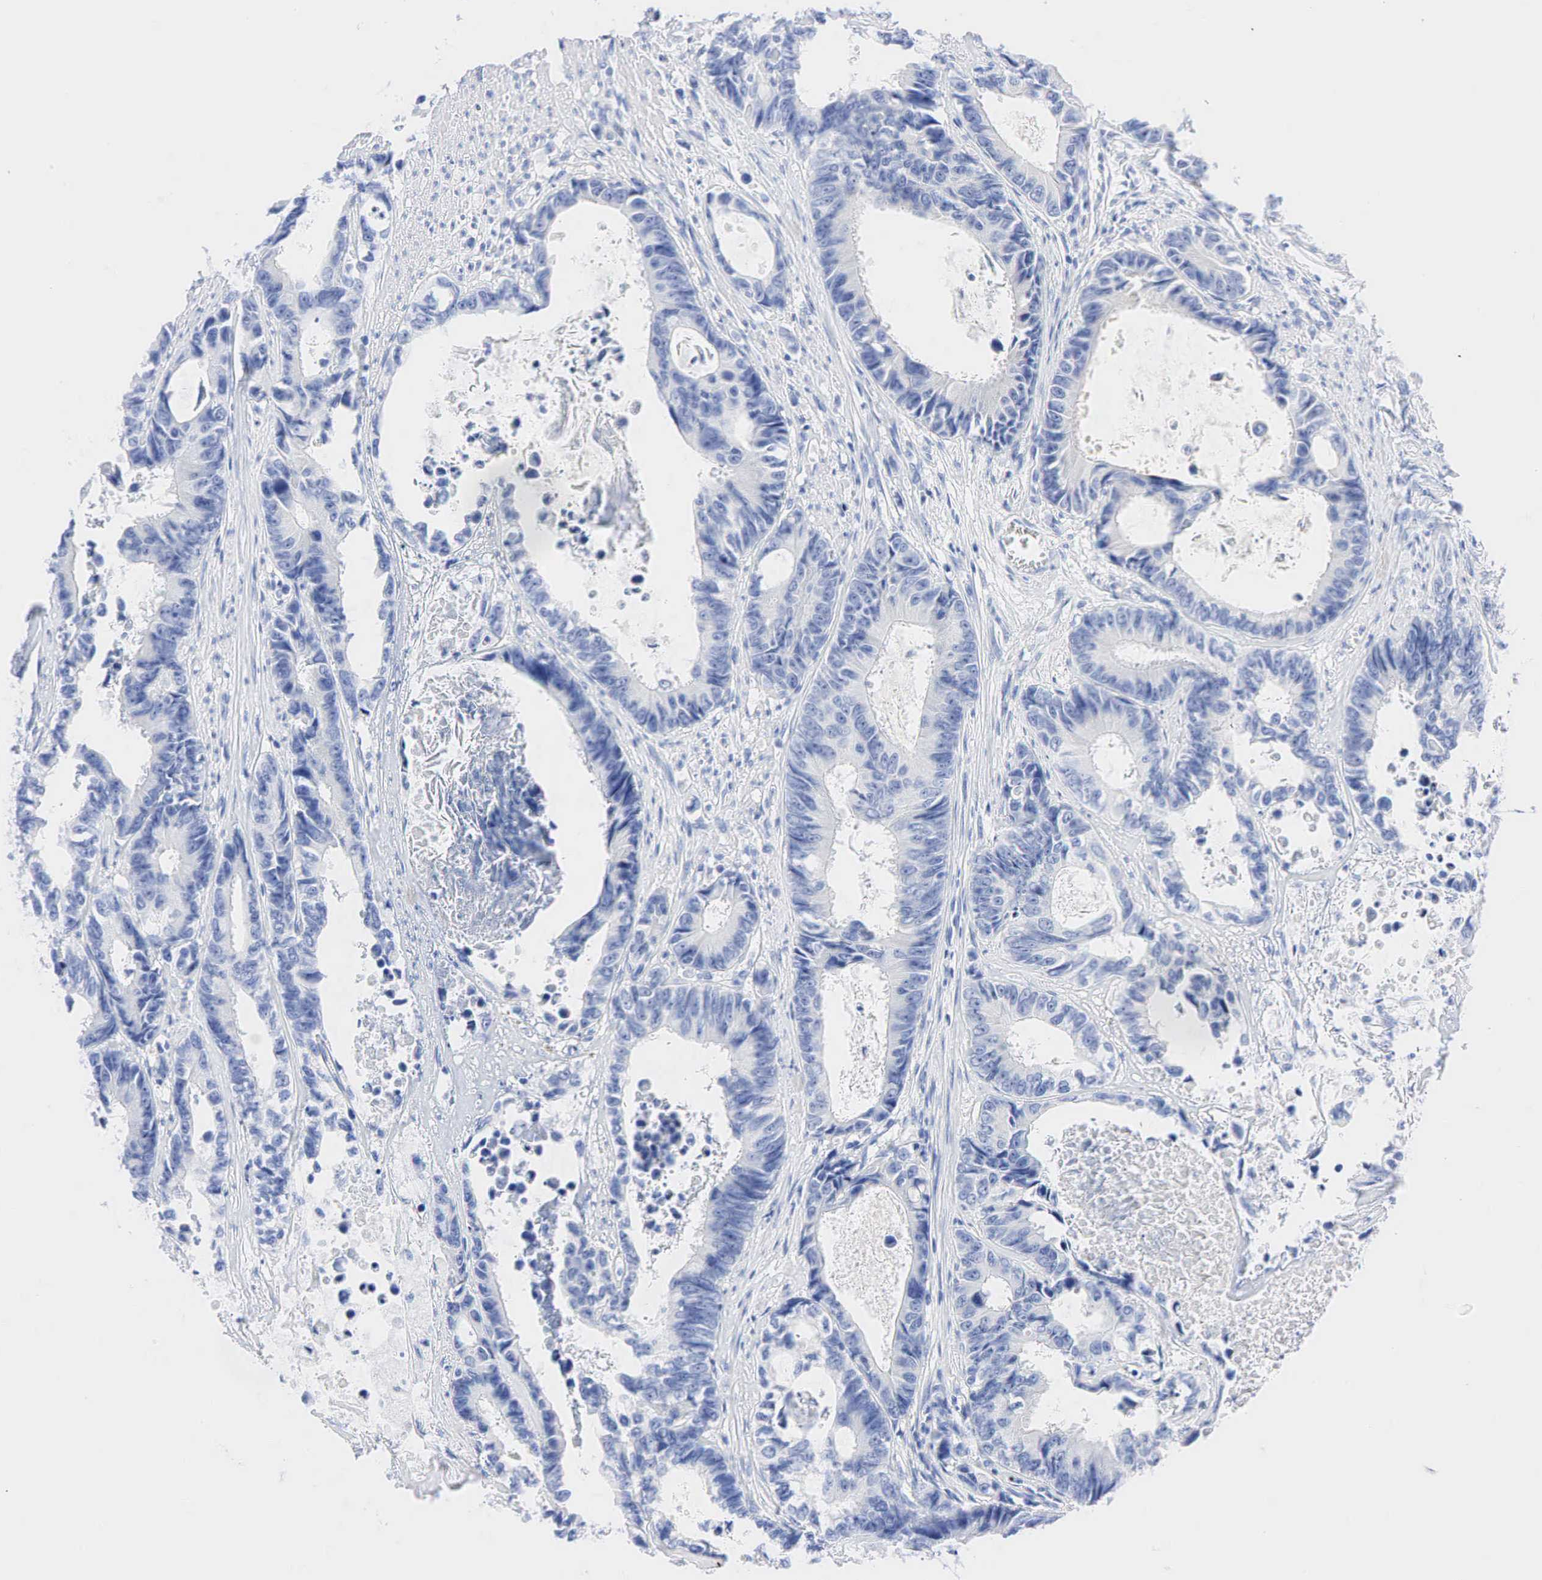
{"staining": {"intensity": "negative", "quantity": "none", "location": "none"}, "tissue": "colorectal cancer", "cell_type": "Tumor cells", "image_type": "cancer", "snomed": [{"axis": "morphology", "description": "Adenocarcinoma, NOS"}, {"axis": "topography", "description": "Rectum"}], "caption": "Immunohistochemistry photomicrograph of colorectal adenocarcinoma stained for a protein (brown), which exhibits no expression in tumor cells.", "gene": "NKX2-1", "patient": {"sex": "female", "age": 98}}